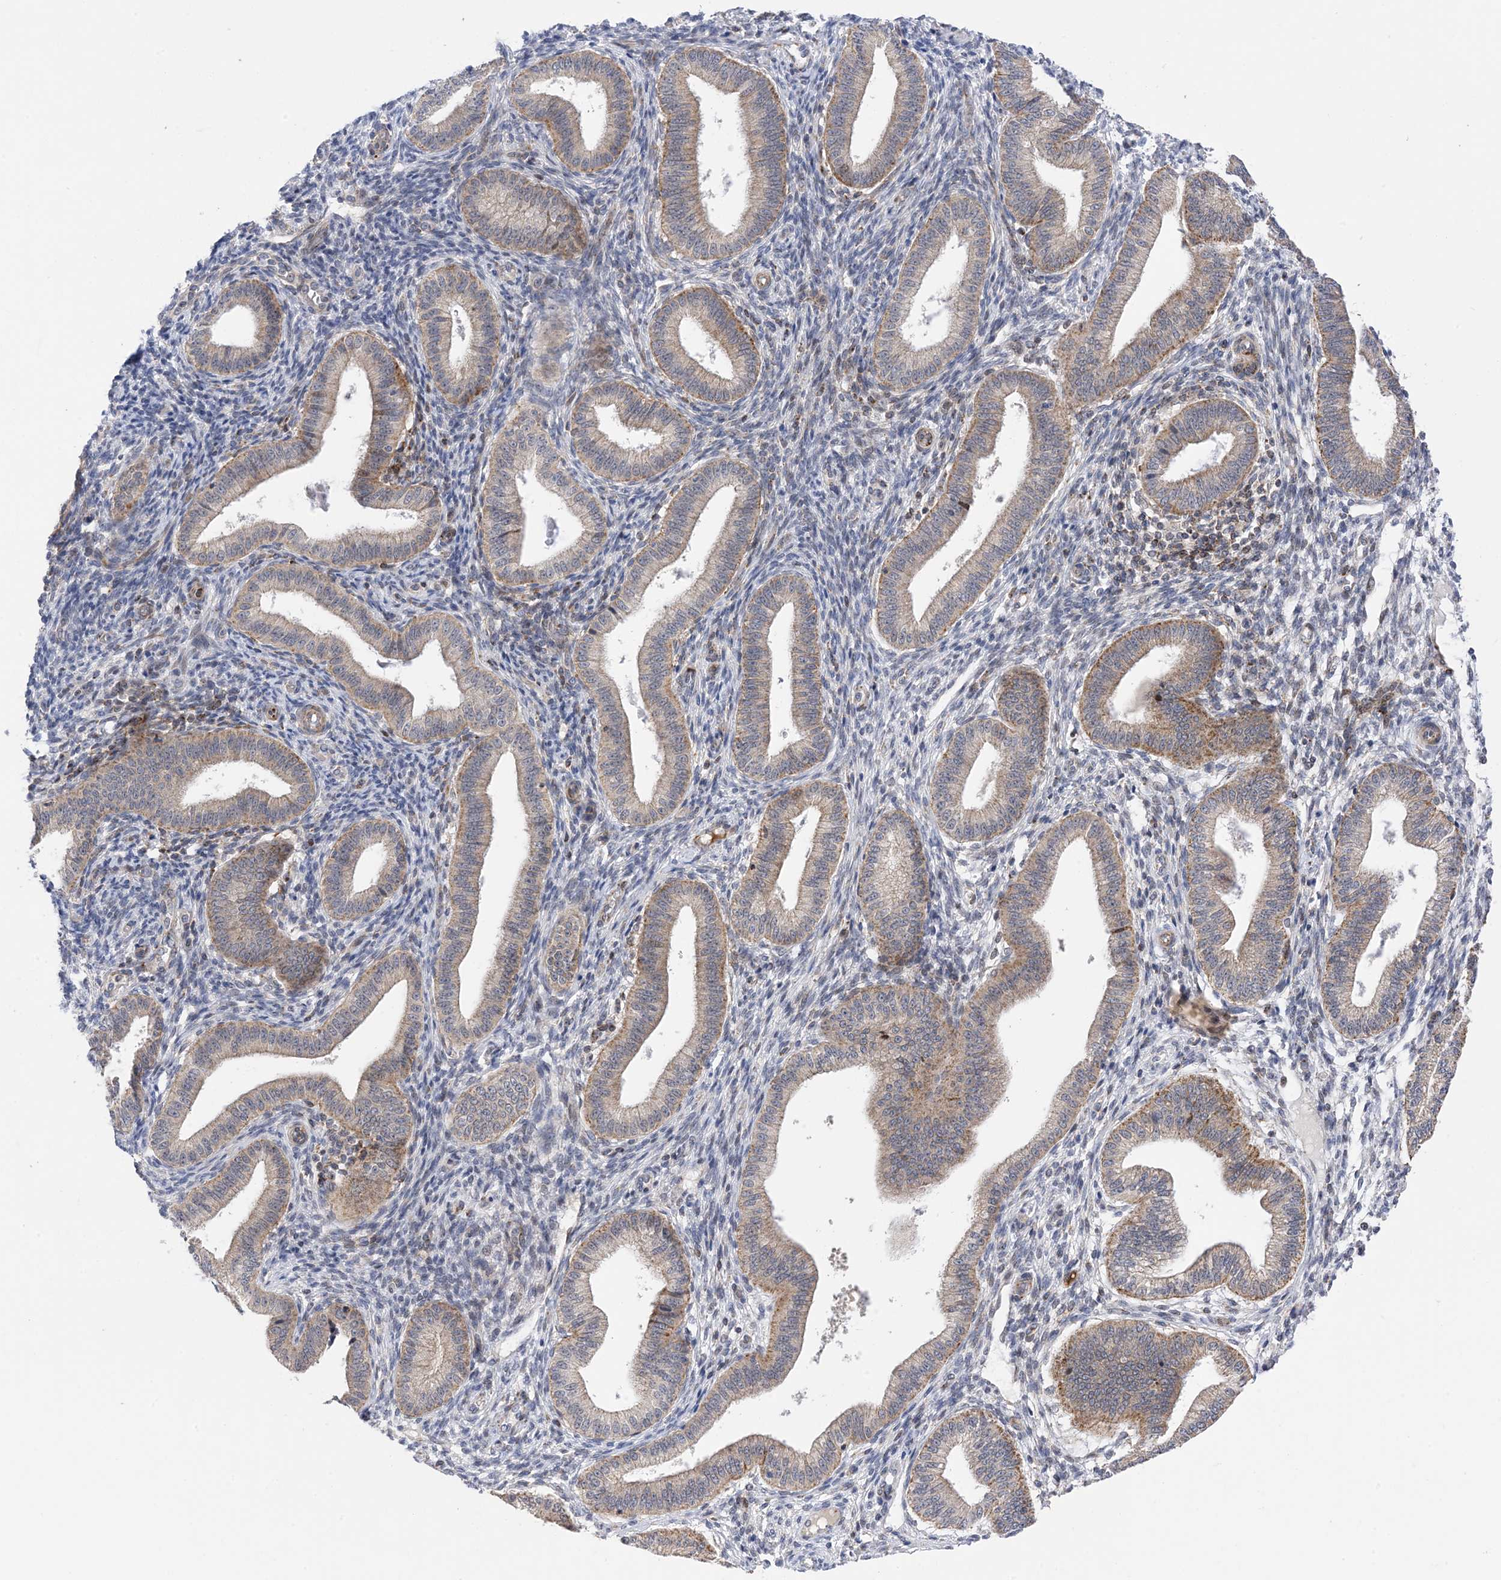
{"staining": {"intensity": "negative", "quantity": "none", "location": "none"}, "tissue": "endometrium", "cell_type": "Cells in endometrial stroma", "image_type": "normal", "snomed": [{"axis": "morphology", "description": "Normal tissue, NOS"}, {"axis": "topography", "description": "Endometrium"}], "caption": "DAB (3,3'-diaminobenzidine) immunohistochemical staining of normal human endometrium demonstrates no significant expression in cells in endometrial stroma. (DAB immunohistochemistry, high magnification).", "gene": "PLK4", "patient": {"sex": "female", "age": 39}}